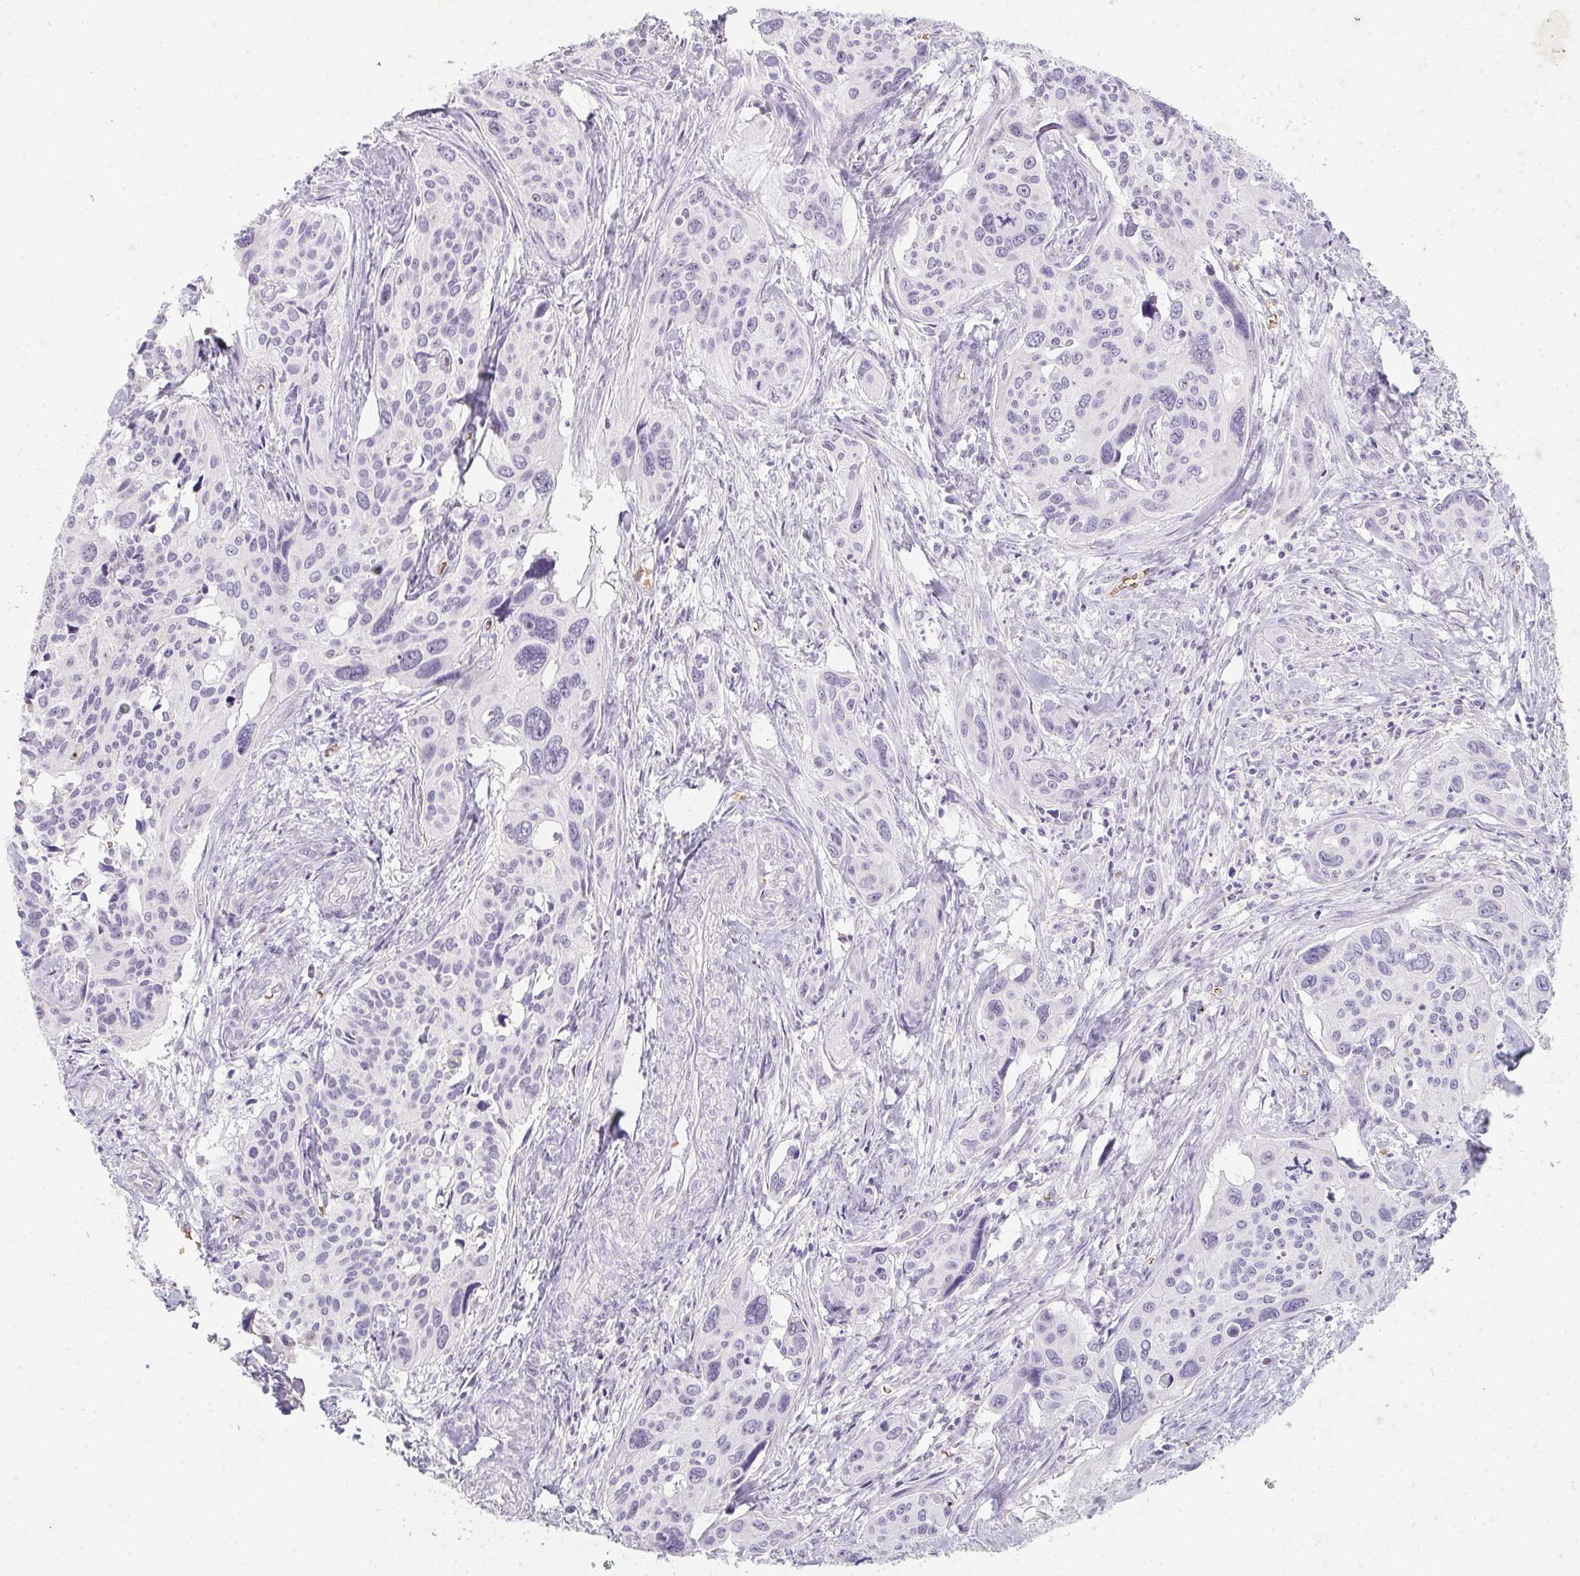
{"staining": {"intensity": "negative", "quantity": "none", "location": "none"}, "tissue": "cervical cancer", "cell_type": "Tumor cells", "image_type": "cancer", "snomed": [{"axis": "morphology", "description": "Squamous cell carcinoma, NOS"}, {"axis": "topography", "description": "Cervix"}], "caption": "Squamous cell carcinoma (cervical) stained for a protein using immunohistochemistry exhibits no staining tumor cells.", "gene": "DCD", "patient": {"sex": "female", "age": 31}}